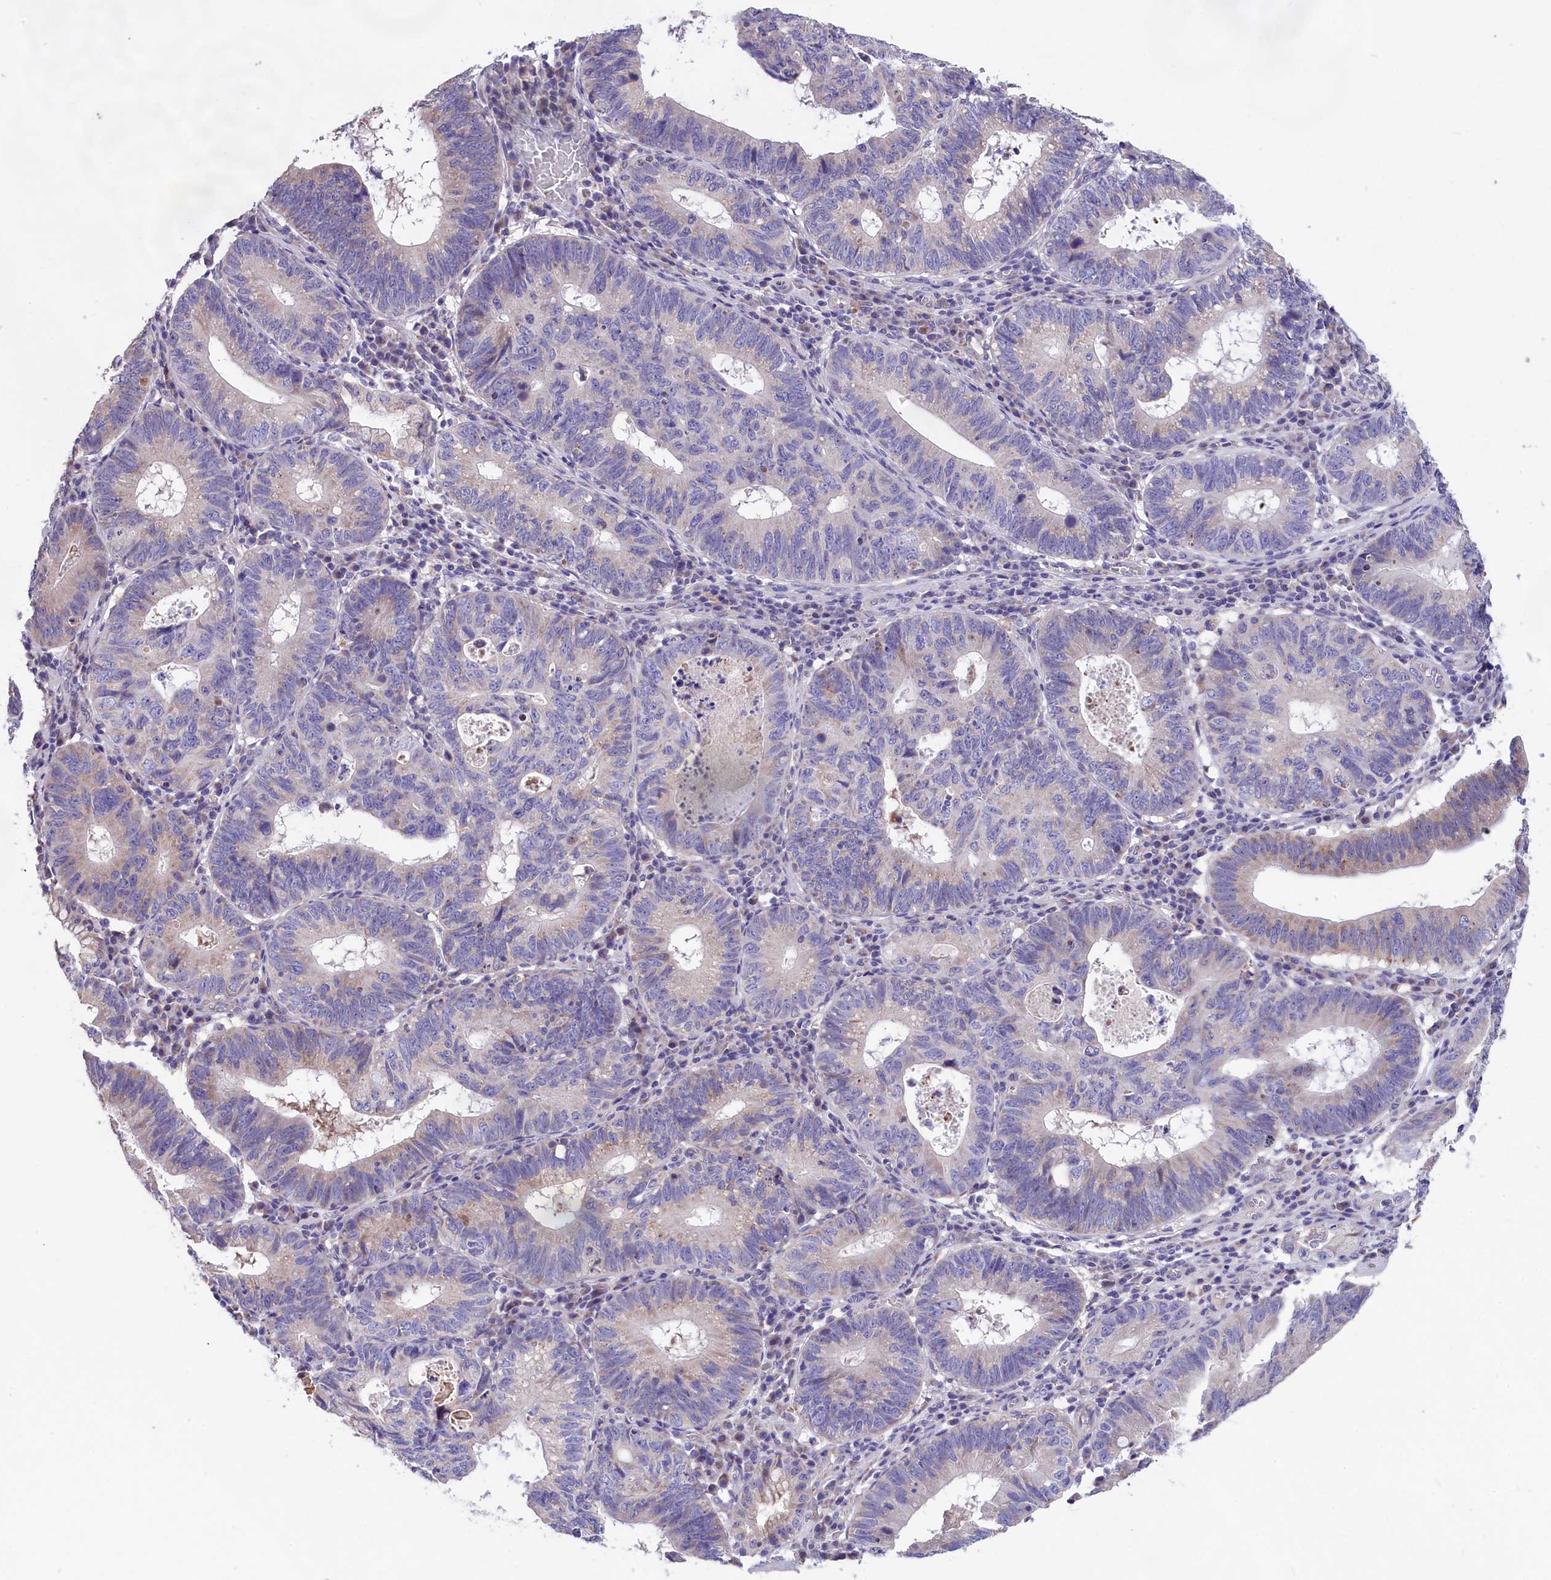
{"staining": {"intensity": "negative", "quantity": "none", "location": "none"}, "tissue": "stomach cancer", "cell_type": "Tumor cells", "image_type": "cancer", "snomed": [{"axis": "morphology", "description": "Adenocarcinoma, NOS"}, {"axis": "topography", "description": "Stomach"}], "caption": "This is an IHC photomicrograph of human stomach cancer. There is no expression in tumor cells.", "gene": "CYP2U1", "patient": {"sex": "male", "age": 59}}